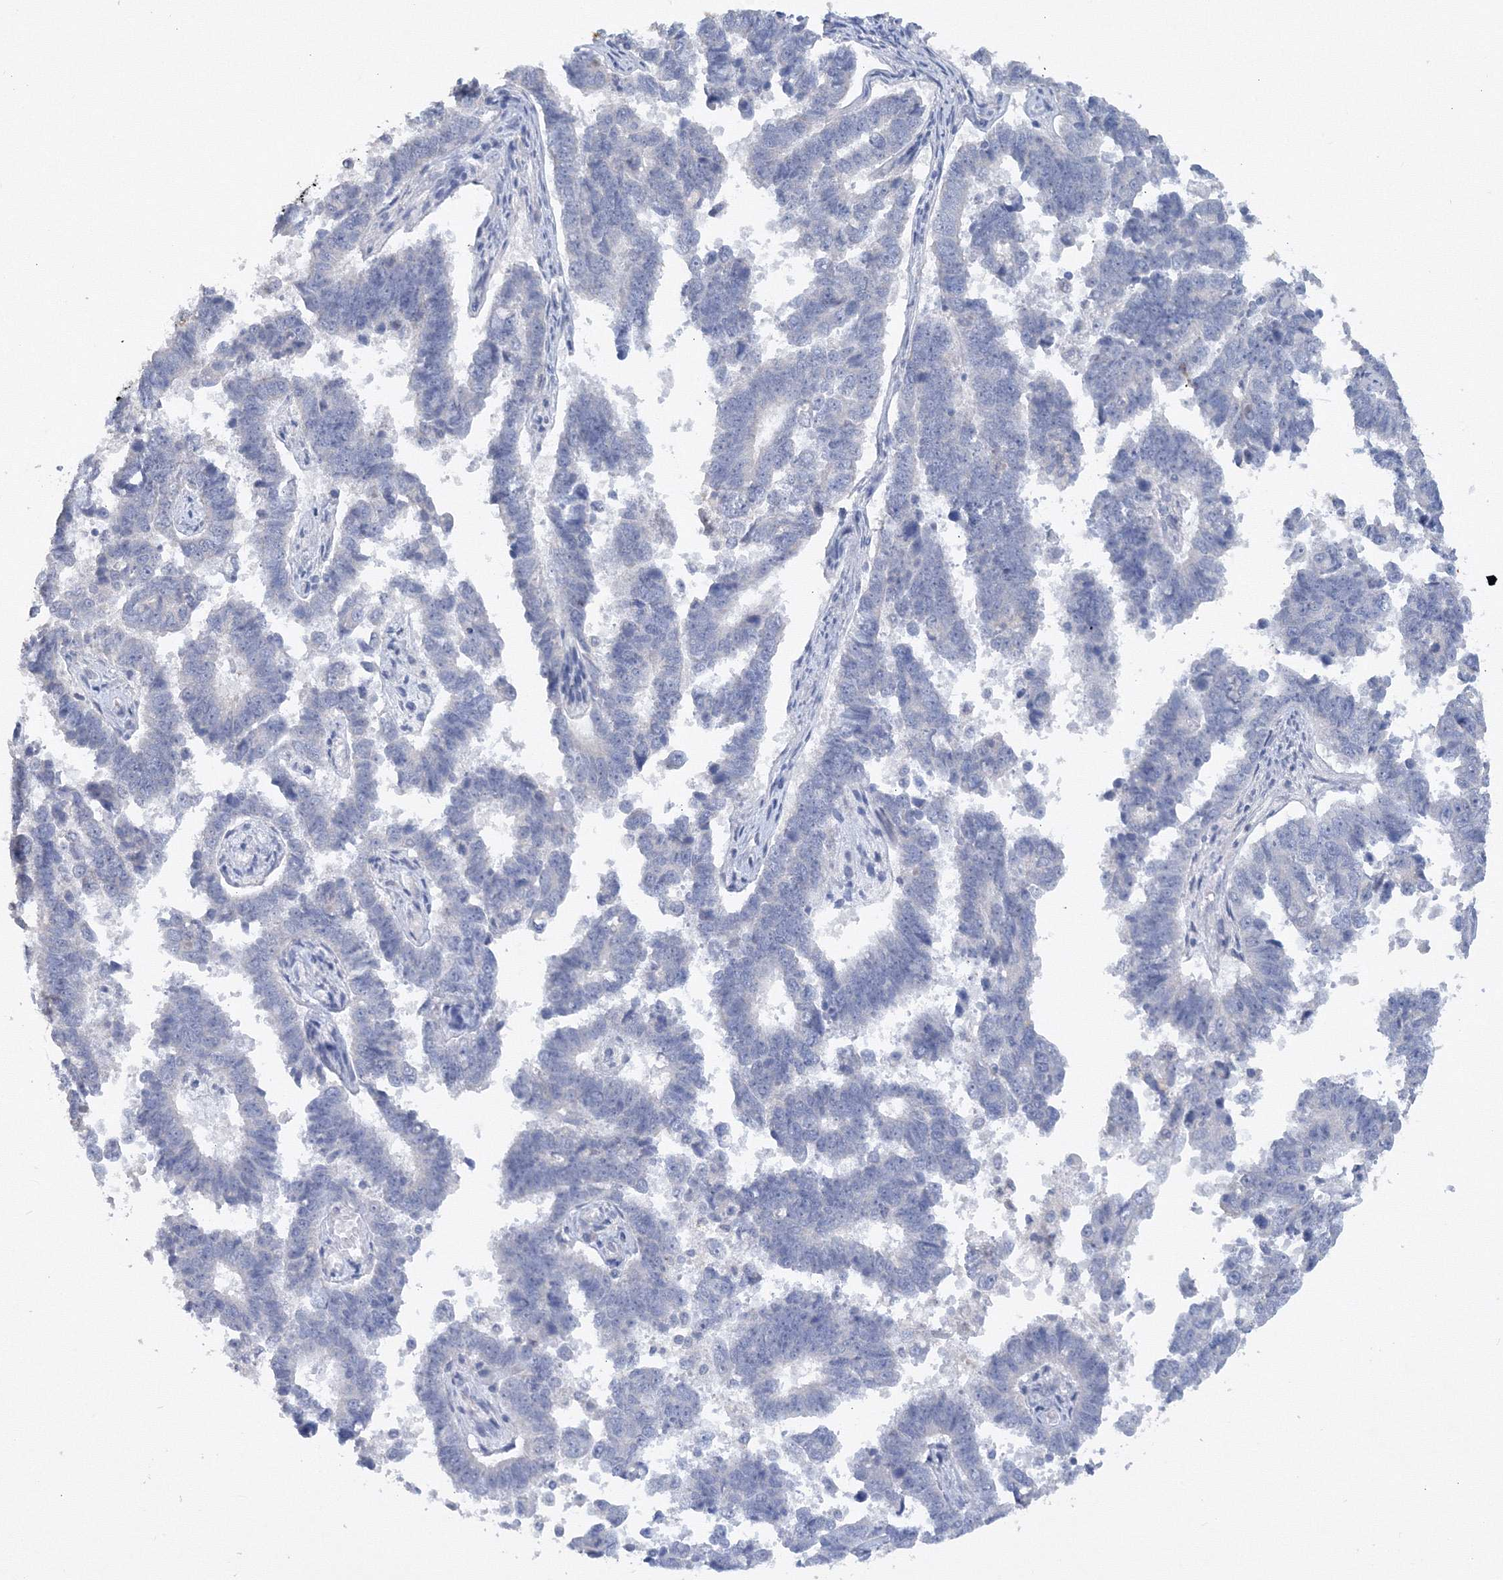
{"staining": {"intensity": "negative", "quantity": "none", "location": "none"}, "tissue": "endometrial cancer", "cell_type": "Tumor cells", "image_type": "cancer", "snomed": [{"axis": "morphology", "description": "Adenocarcinoma, NOS"}, {"axis": "topography", "description": "Endometrium"}], "caption": "High magnification brightfield microscopy of endometrial cancer stained with DAB (brown) and counterstained with hematoxylin (blue): tumor cells show no significant staining.", "gene": "OSBPL6", "patient": {"sex": "female", "age": 75}}